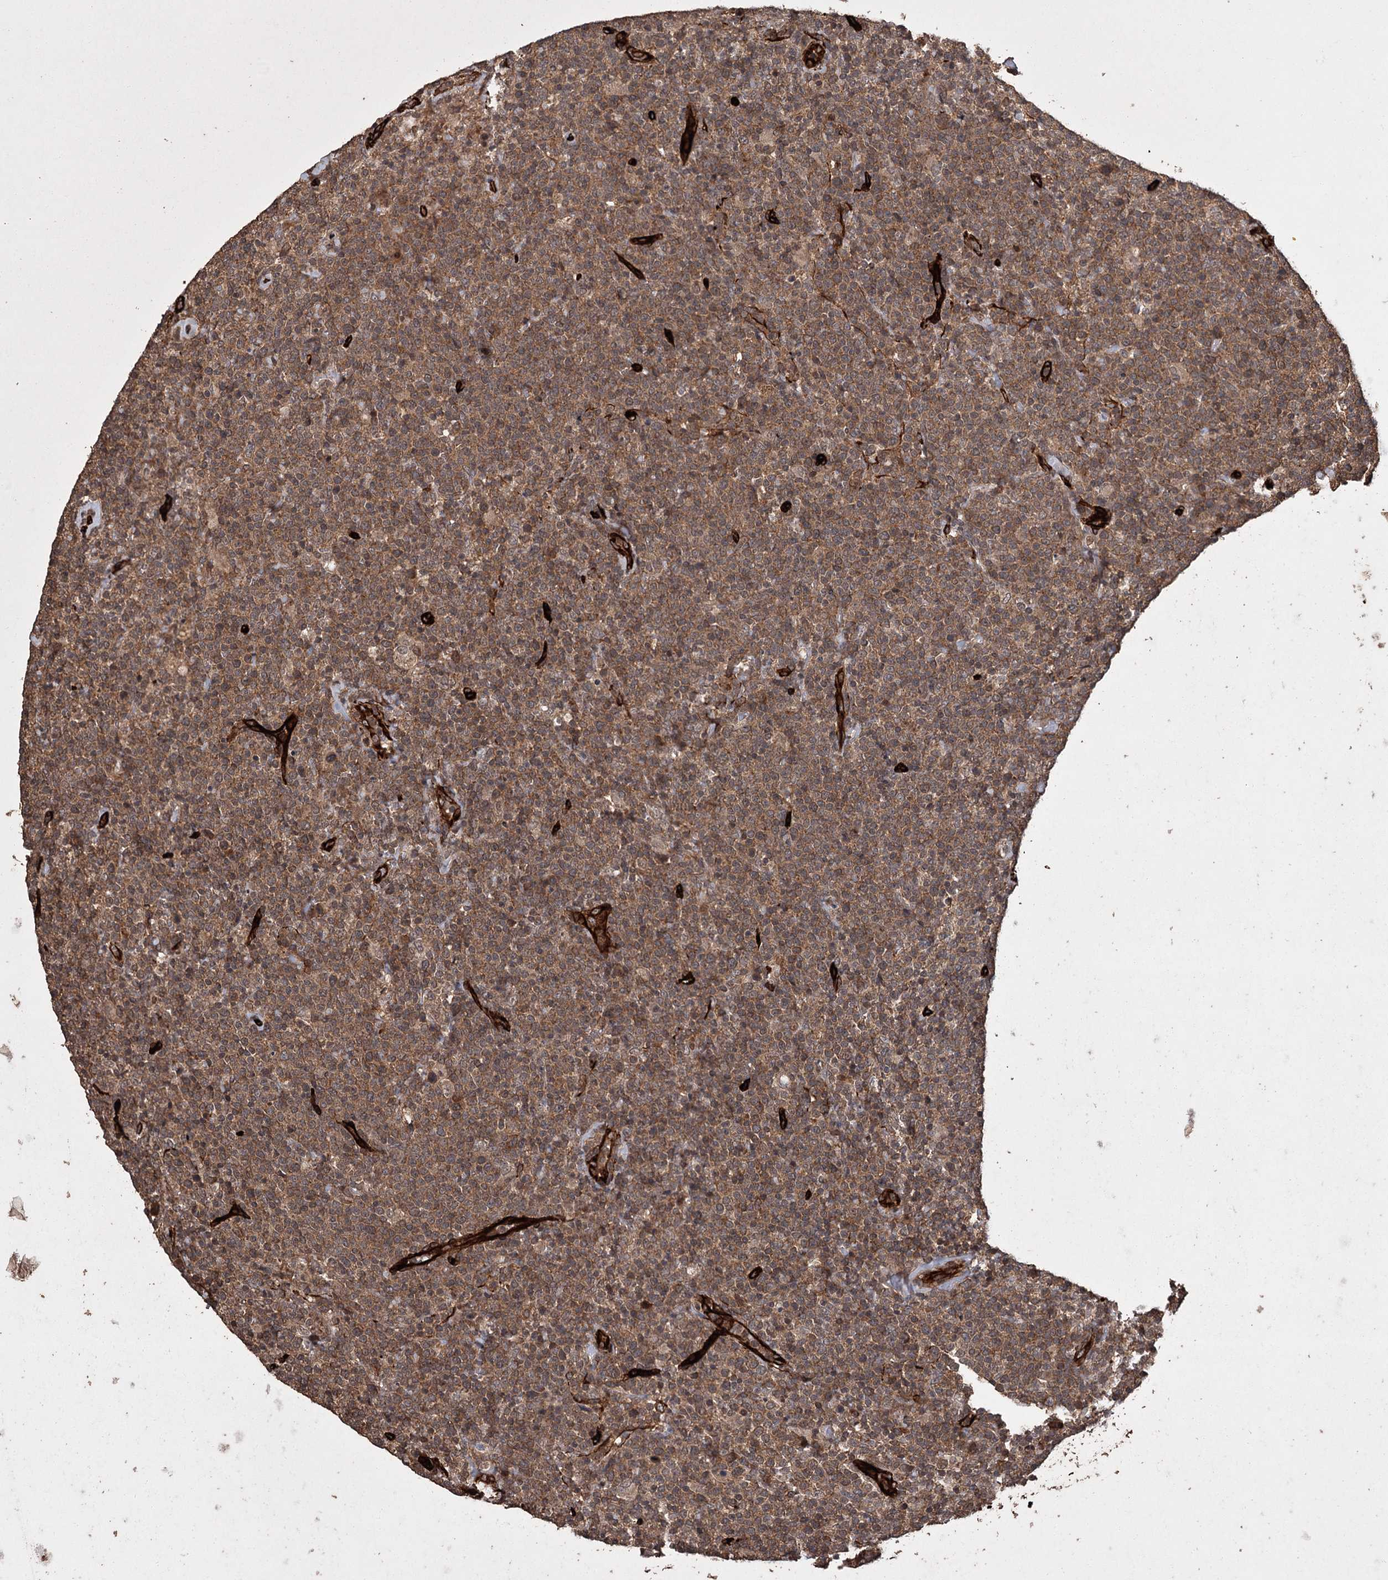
{"staining": {"intensity": "moderate", "quantity": ">75%", "location": "cytoplasmic/membranous"}, "tissue": "lymphoma", "cell_type": "Tumor cells", "image_type": "cancer", "snomed": [{"axis": "morphology", "description": "Malignant lymphoma, non-Hodgkin's type, High grade"}, {"axis": "topography", "description": "Lymph node"}], "caption": "Malignant lymphoma, non-Hodgkin's type (high-grade) stained for a protein reveals moderate cytoplasmic/membranous positivity in tumor cells. (DAB (3,3'-diaminobenzidine) IHC, brown staining for protein, blue staining for nuclei).", "gene": "RPAP3", "patient": {"sex": "male", "age": 61}}